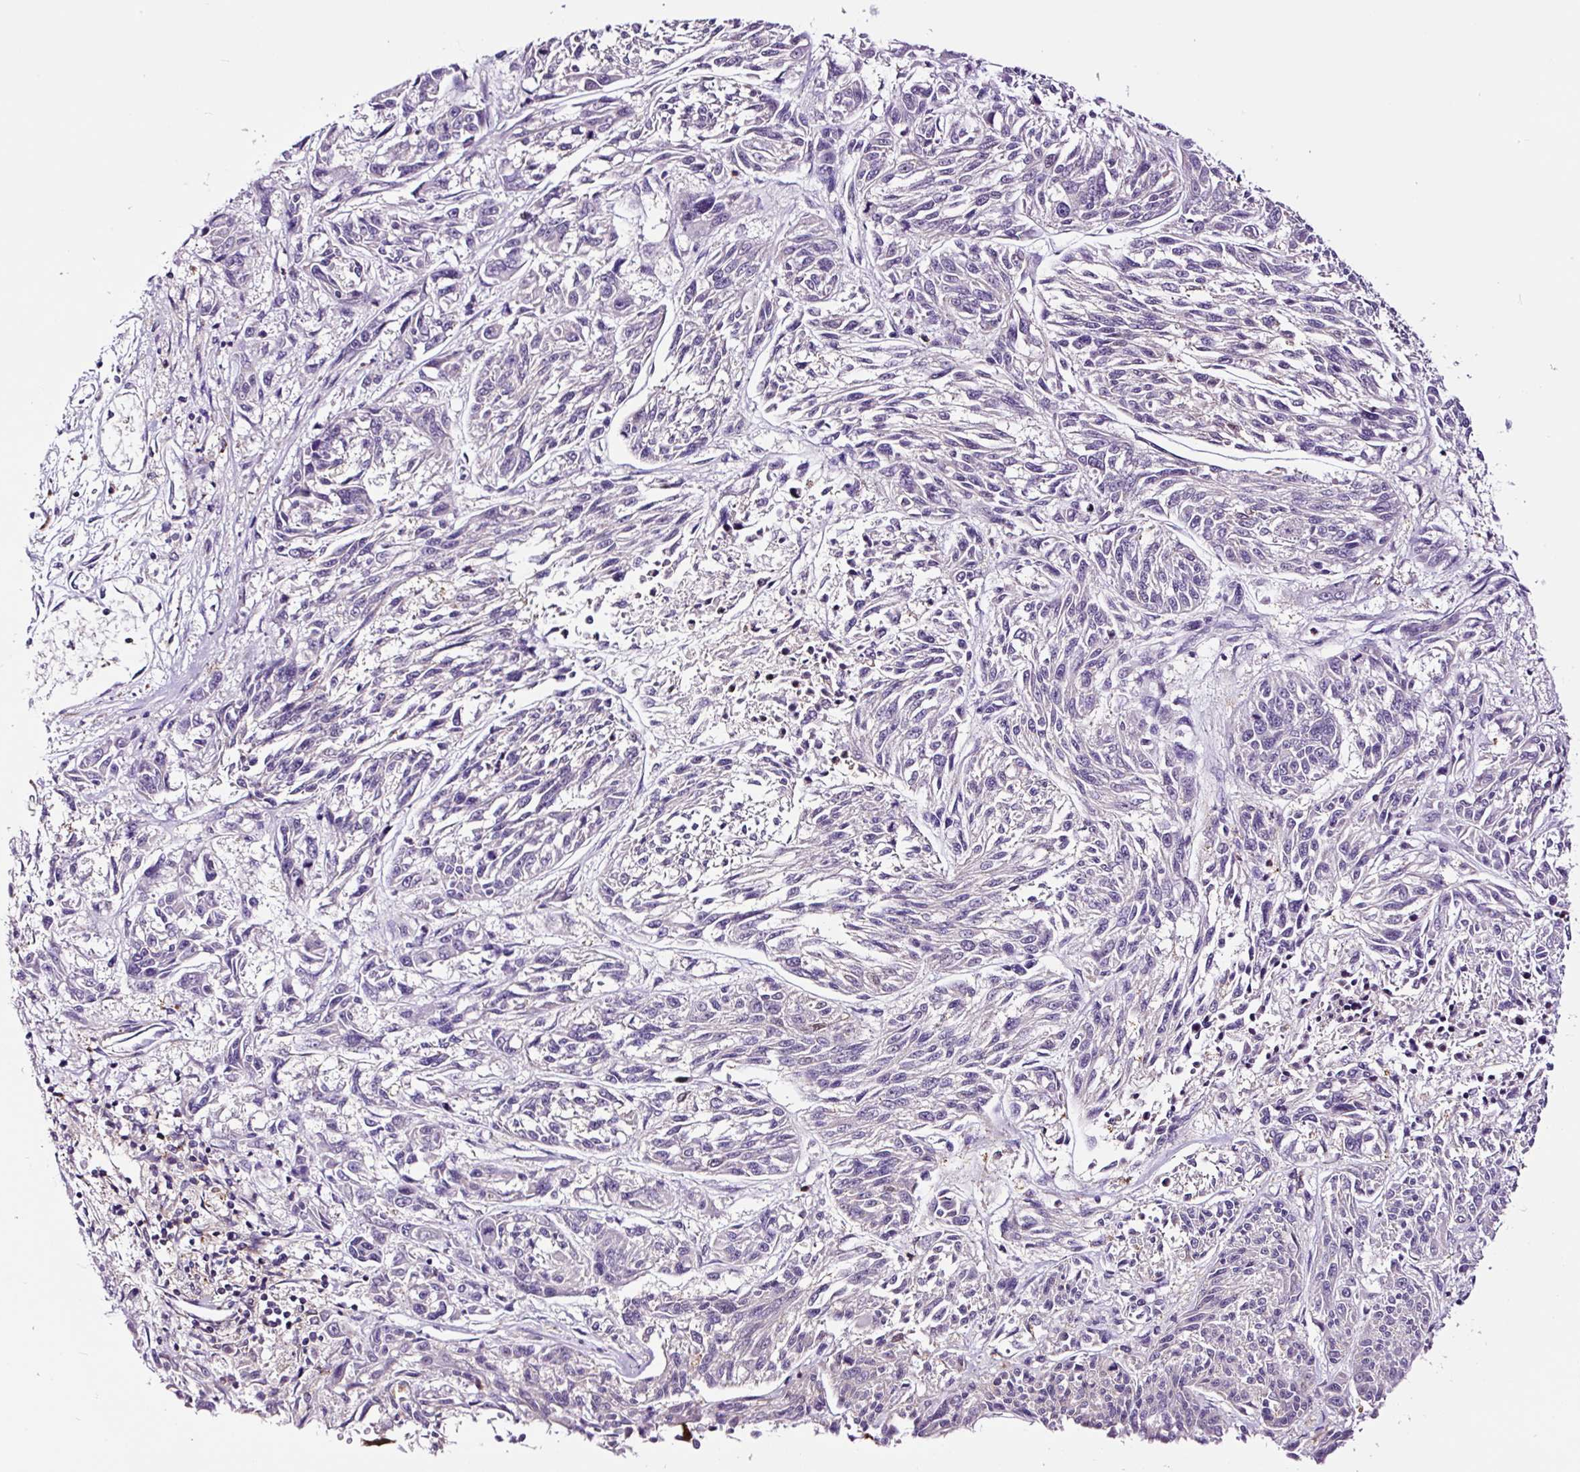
{"staining": {"intensity": "negative", "quantity": "none", "location": "none"}, "tissue": "melanoma", "cell_type": "Tumor cells", "image_type": "cancer", "snomed": [{"axis": "morphology", "description": "Malignant melanoma, NOS"}, {"axis": "topography", "description": "Skin"}], "caption": "A high-resolution micrograph shows immunohistochemistry (IHC) staining of melanoma, which demonstrates no significant staining in tumor cells.", "gene": "TAFA3", "patient": {"sex": "male", "age": 53}}